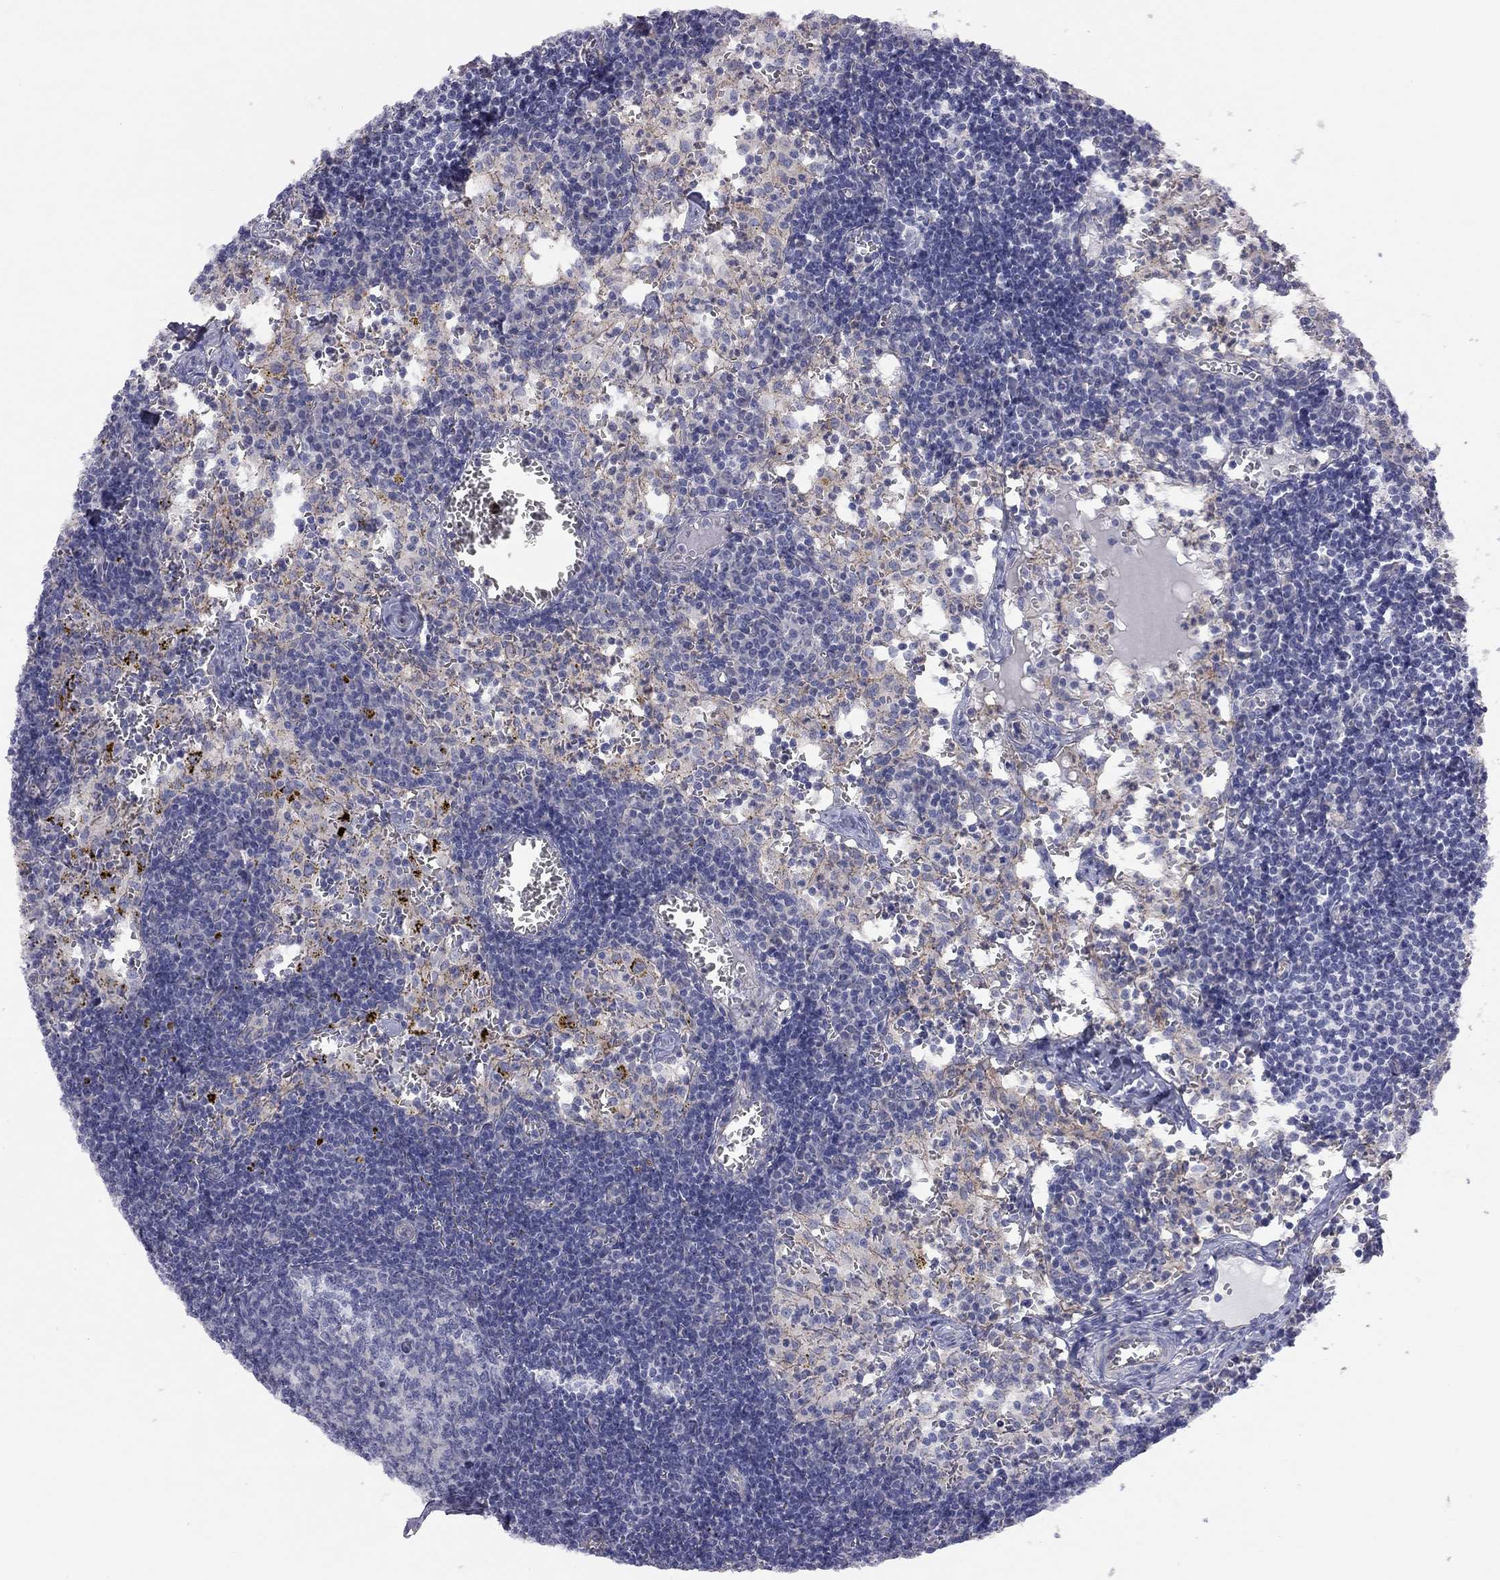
{"staining": {"intensity": "negative", "quantity": "none", "location": "none"}, "tissue": "lymph node", "cell_type": "Germinal center cells", "image_type": "normal", "snomed": [{"axis": "morphology", "description": "Normal tissue, NOS"}, {"axis": "topography", "description": "Lymph node"}], "caption": "A high-resolution image shows immunohistochemistry (IHC) staining of unremarkable lymph node, which reveals no significant staining in germinal center cells. The staining is performed using DAB (3,3'-diaminobenzidine) brown chromogen with nuclei counter-stained in using hematoxylin.", "gene": "GPRC5B", "patient": {"sex": "female", "age": 52}}